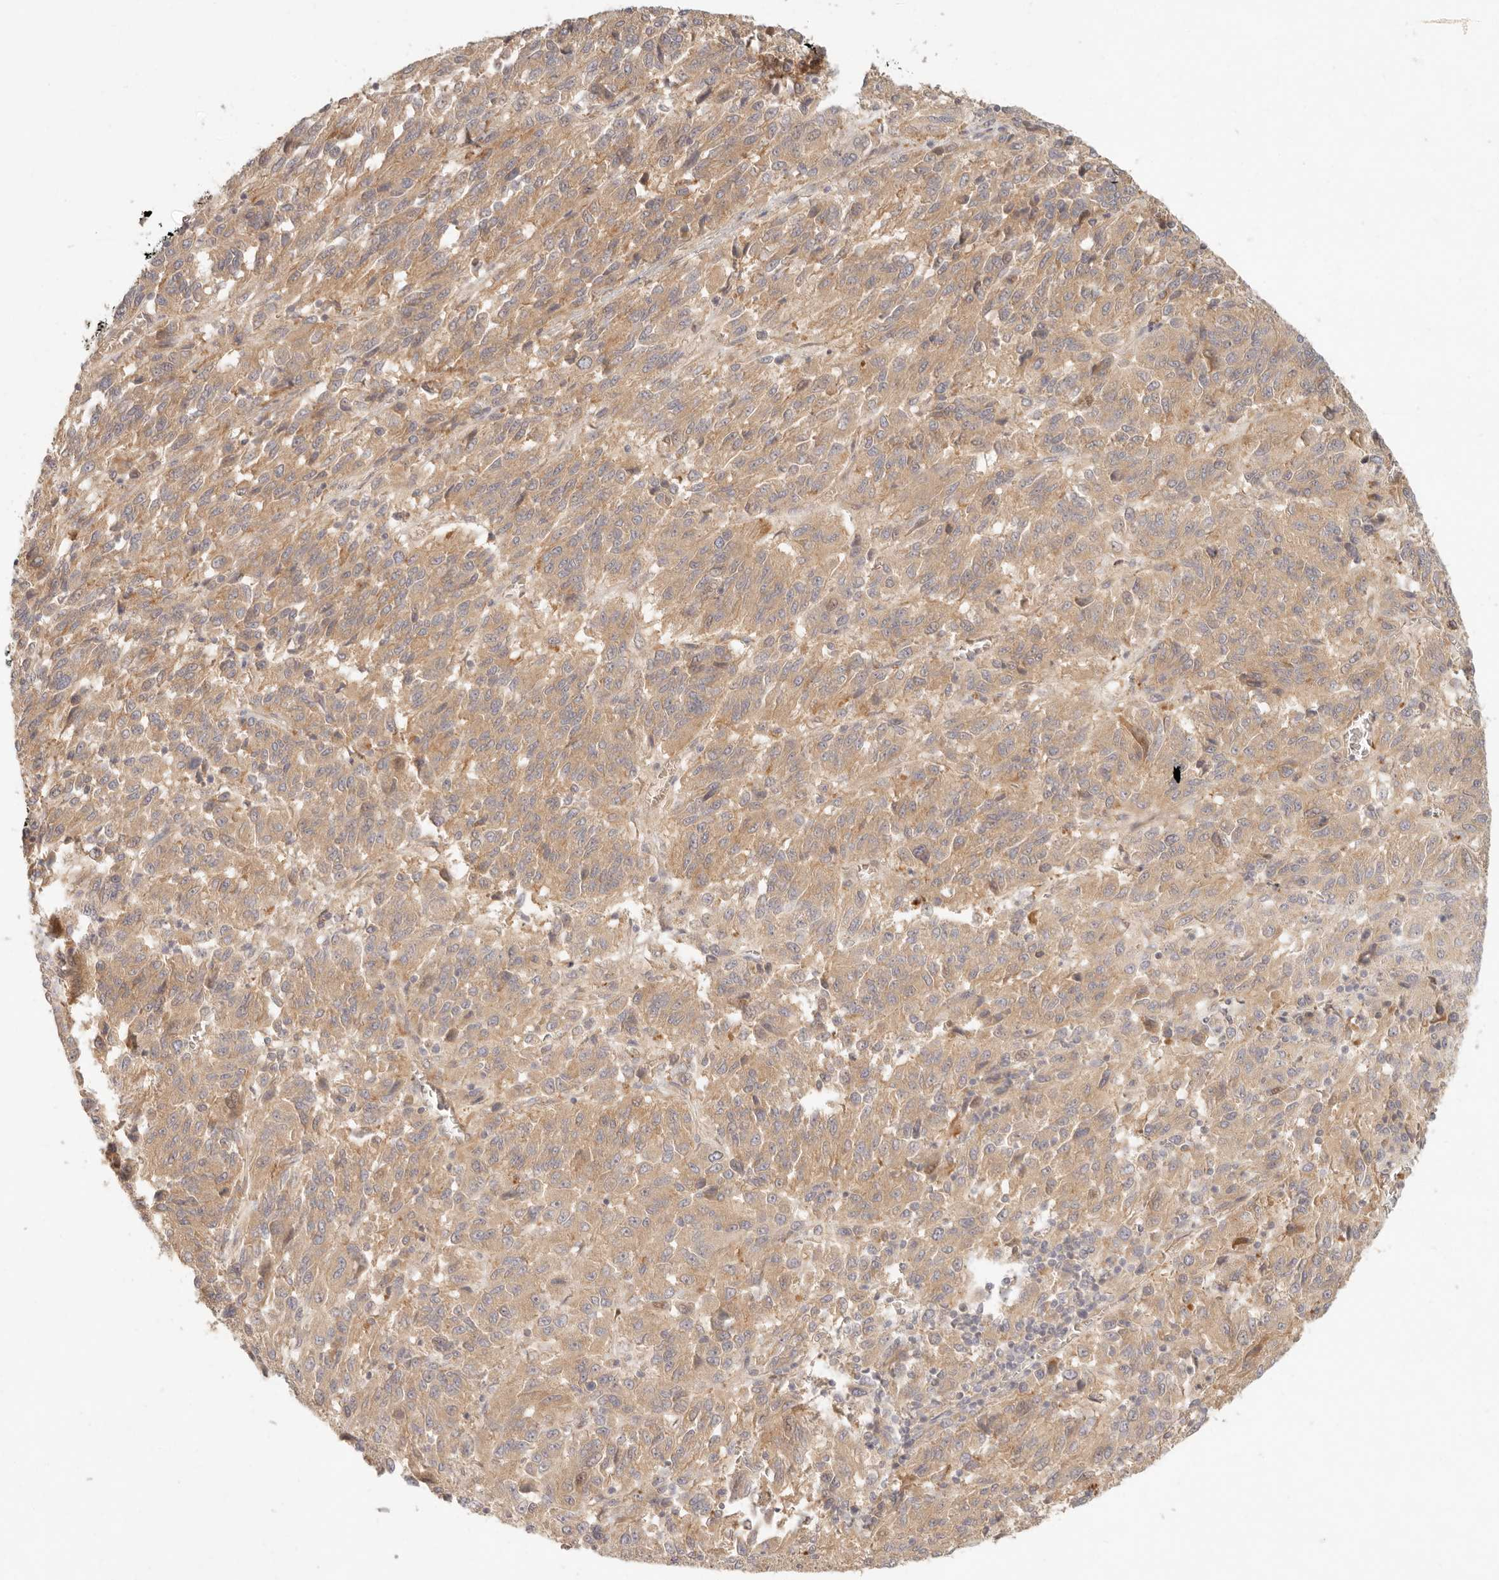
{"staining": {"intensity": "moderate", "quantity": ">75%", "location": "cytoplasmic/membranous"}, "tissue": "melanoma", "cell_type": "Tumor cells", "image_type": "cancer", "snomed": [{"axis": "morphology", "description": "Malignant melanoma, Metastatic site"}, {"axis": "topography", "description": "Lung"}], "caption": "Immunohistochemistry (IHC) image of neoplastic tissue: human melanoma stained using immunohistochemistry shows medium levels of moderate protein expression localized specifically in the cytoplasmic/membranous of tumor cells, appearing as a cytoplasmic/membranous brown color.", "gene": "PPP1R3B", "patient": {"sex": "male", "age": 64}}